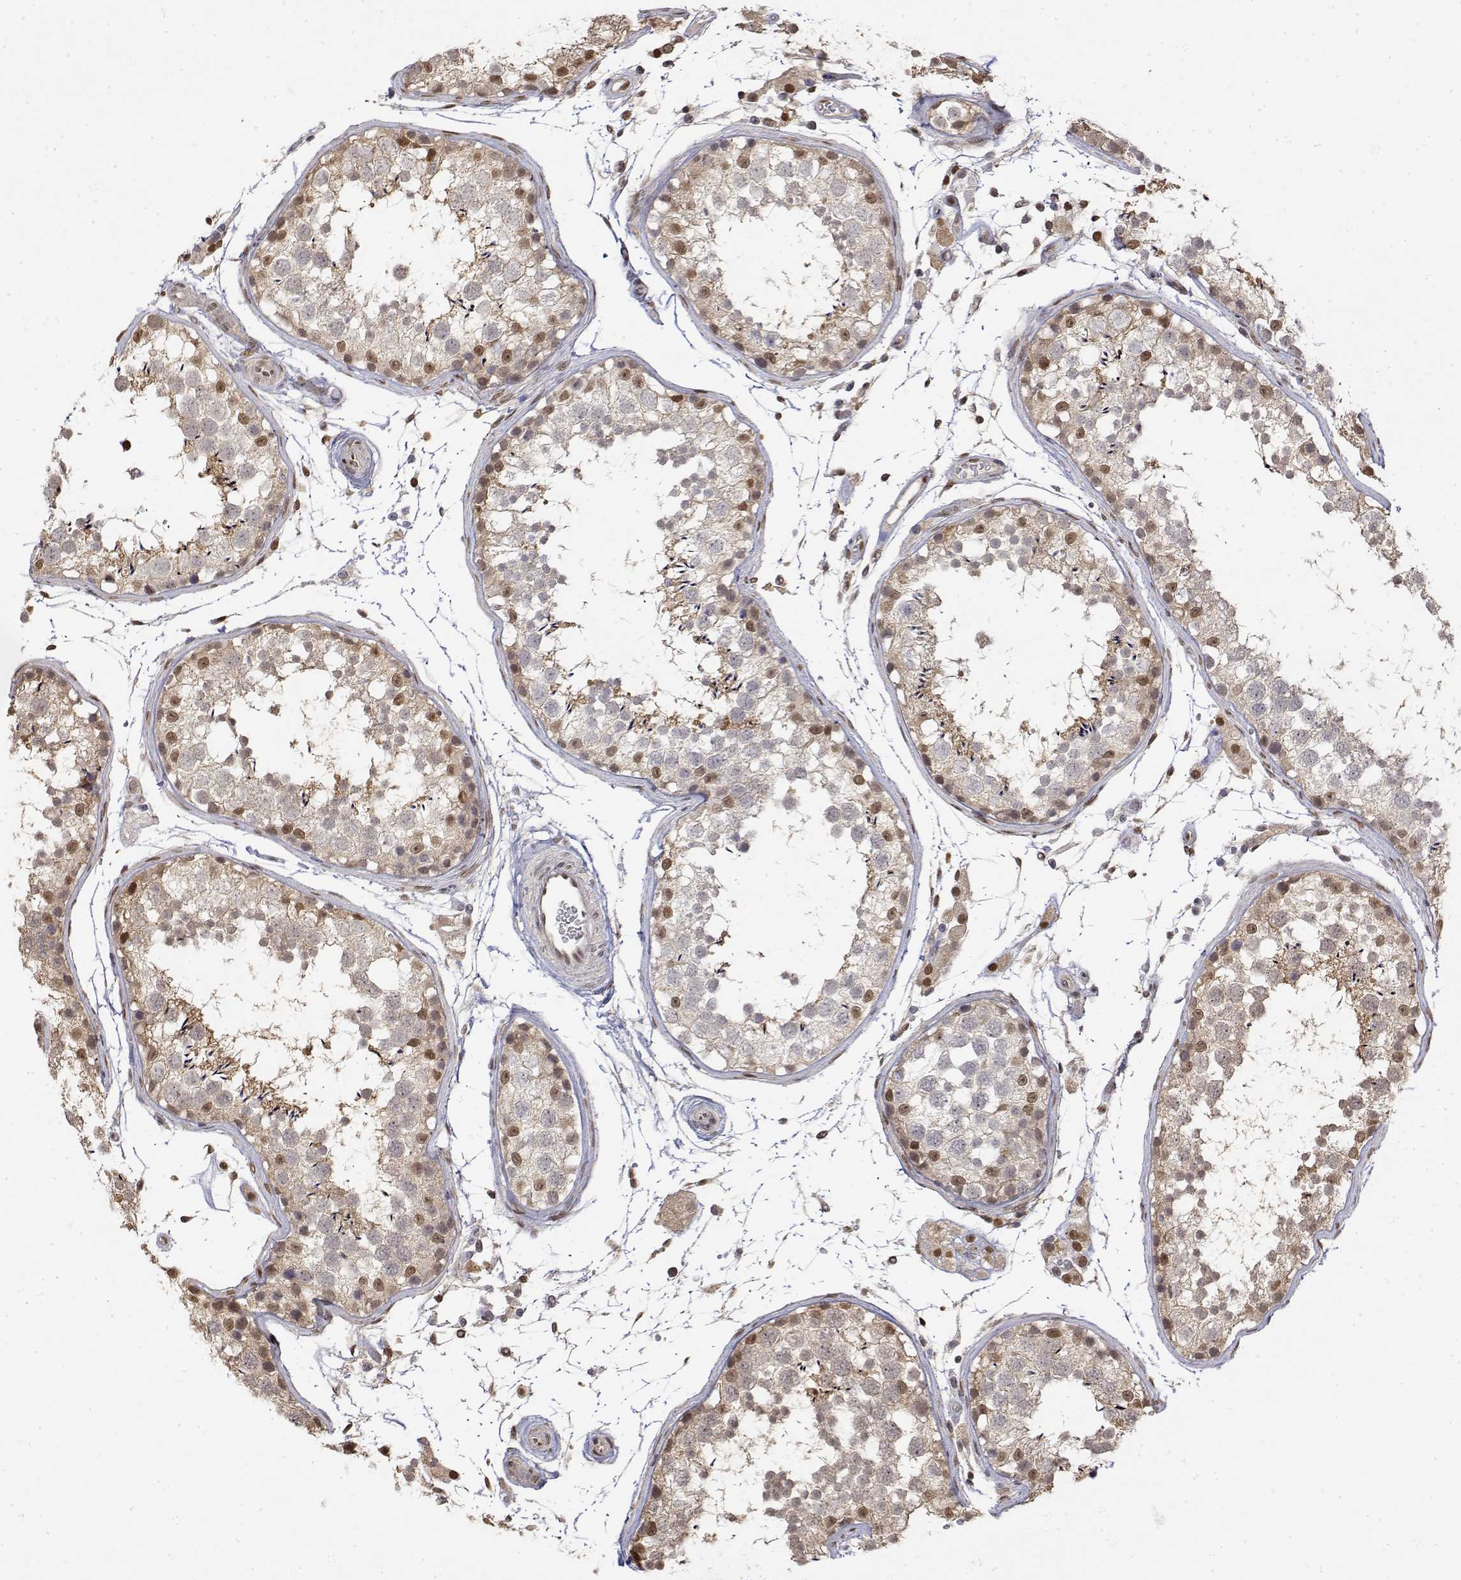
{"staining": {"intensity": "moderate", "quantity": "<25%", "location": "nuclear"}, "tissue": "testis", "cell_type": "Cells in seminiferous ducts", "image_type": "normal", "snomed": [{"axis": "morphology", "description": "Normal tissue, NOS"}, {"axis": "topography", "description": "Testis"}], "caption": "Cells in seminiferous ducts exhibit low levels of moderate nuclear expression in about <25% of cells in normal human testis.", "gene": "TPI1", "patient": {"sex": "male", "age": 29}}